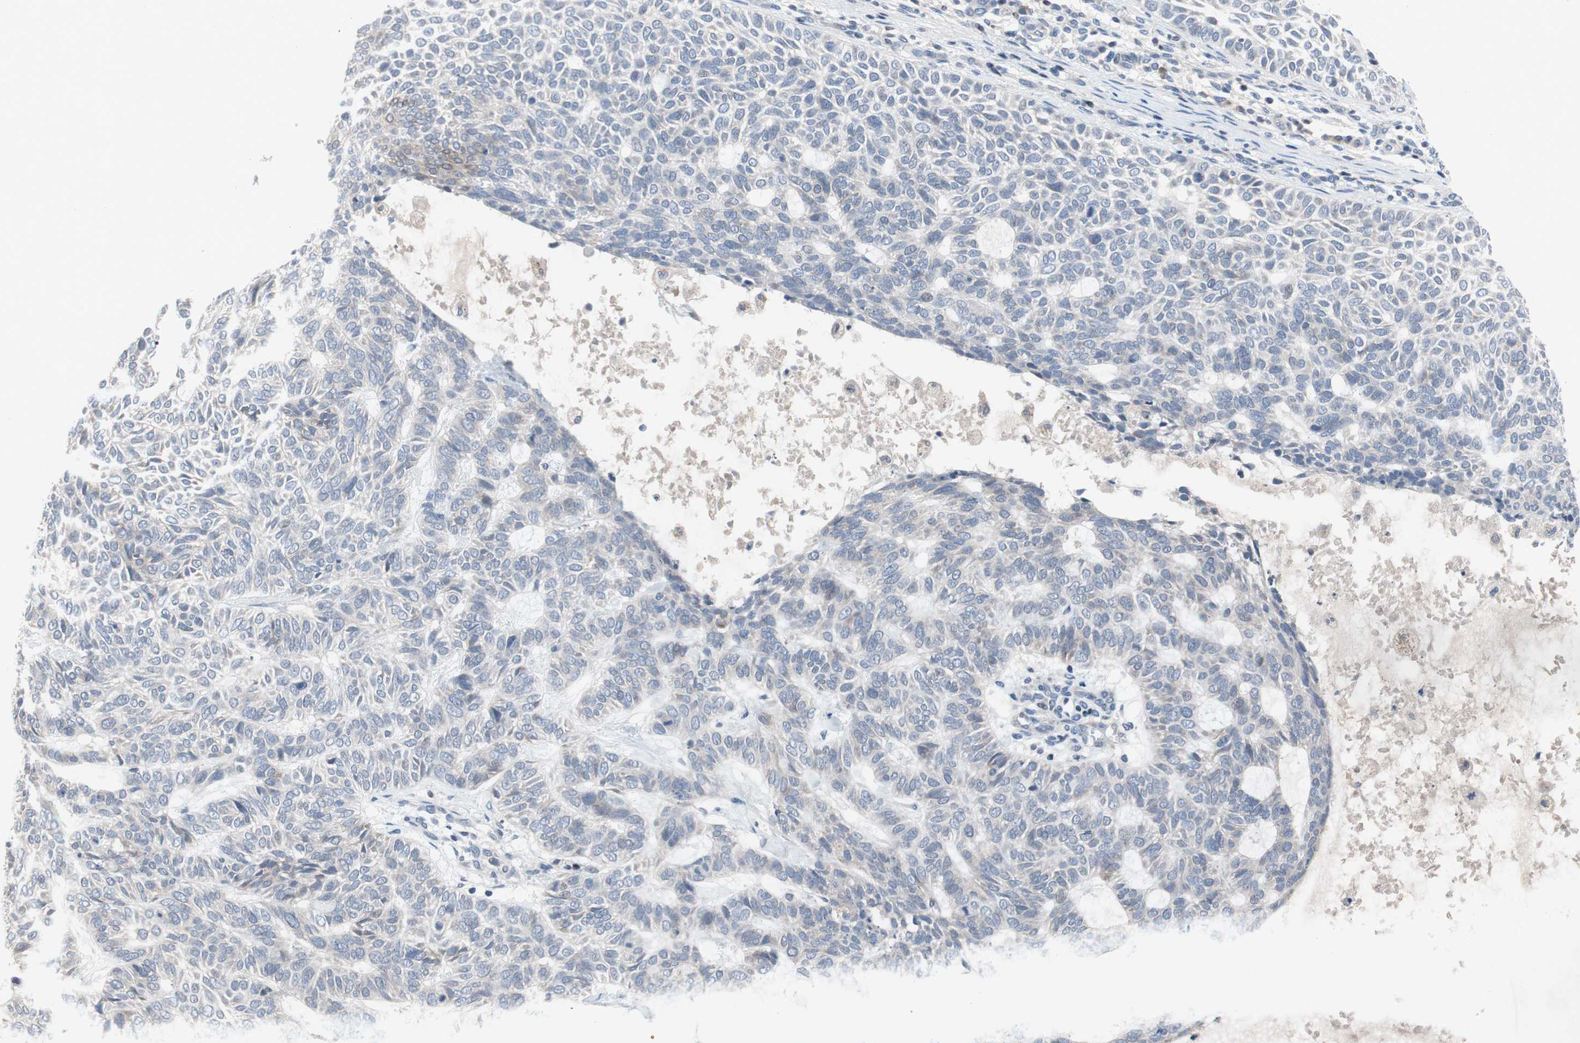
{"staining": {"intensity": "negative", "quantity": "none", "location": "none"}, "tissue": "skin cancer", "cell_type": "Tumor cells", "image_type": "cancer", "snomed": [{"axis": "morphology", "description": "Basal cell carcinoma"}, {"axis": "topography", "description": "Skin"}], "caption": "Basal cell carcinoma (skin) was stained to show a protein in brown. There is no significant staining in tumor cells.", "gene": "MUTYH", "patient": {"sex": "male", "age": 87}}